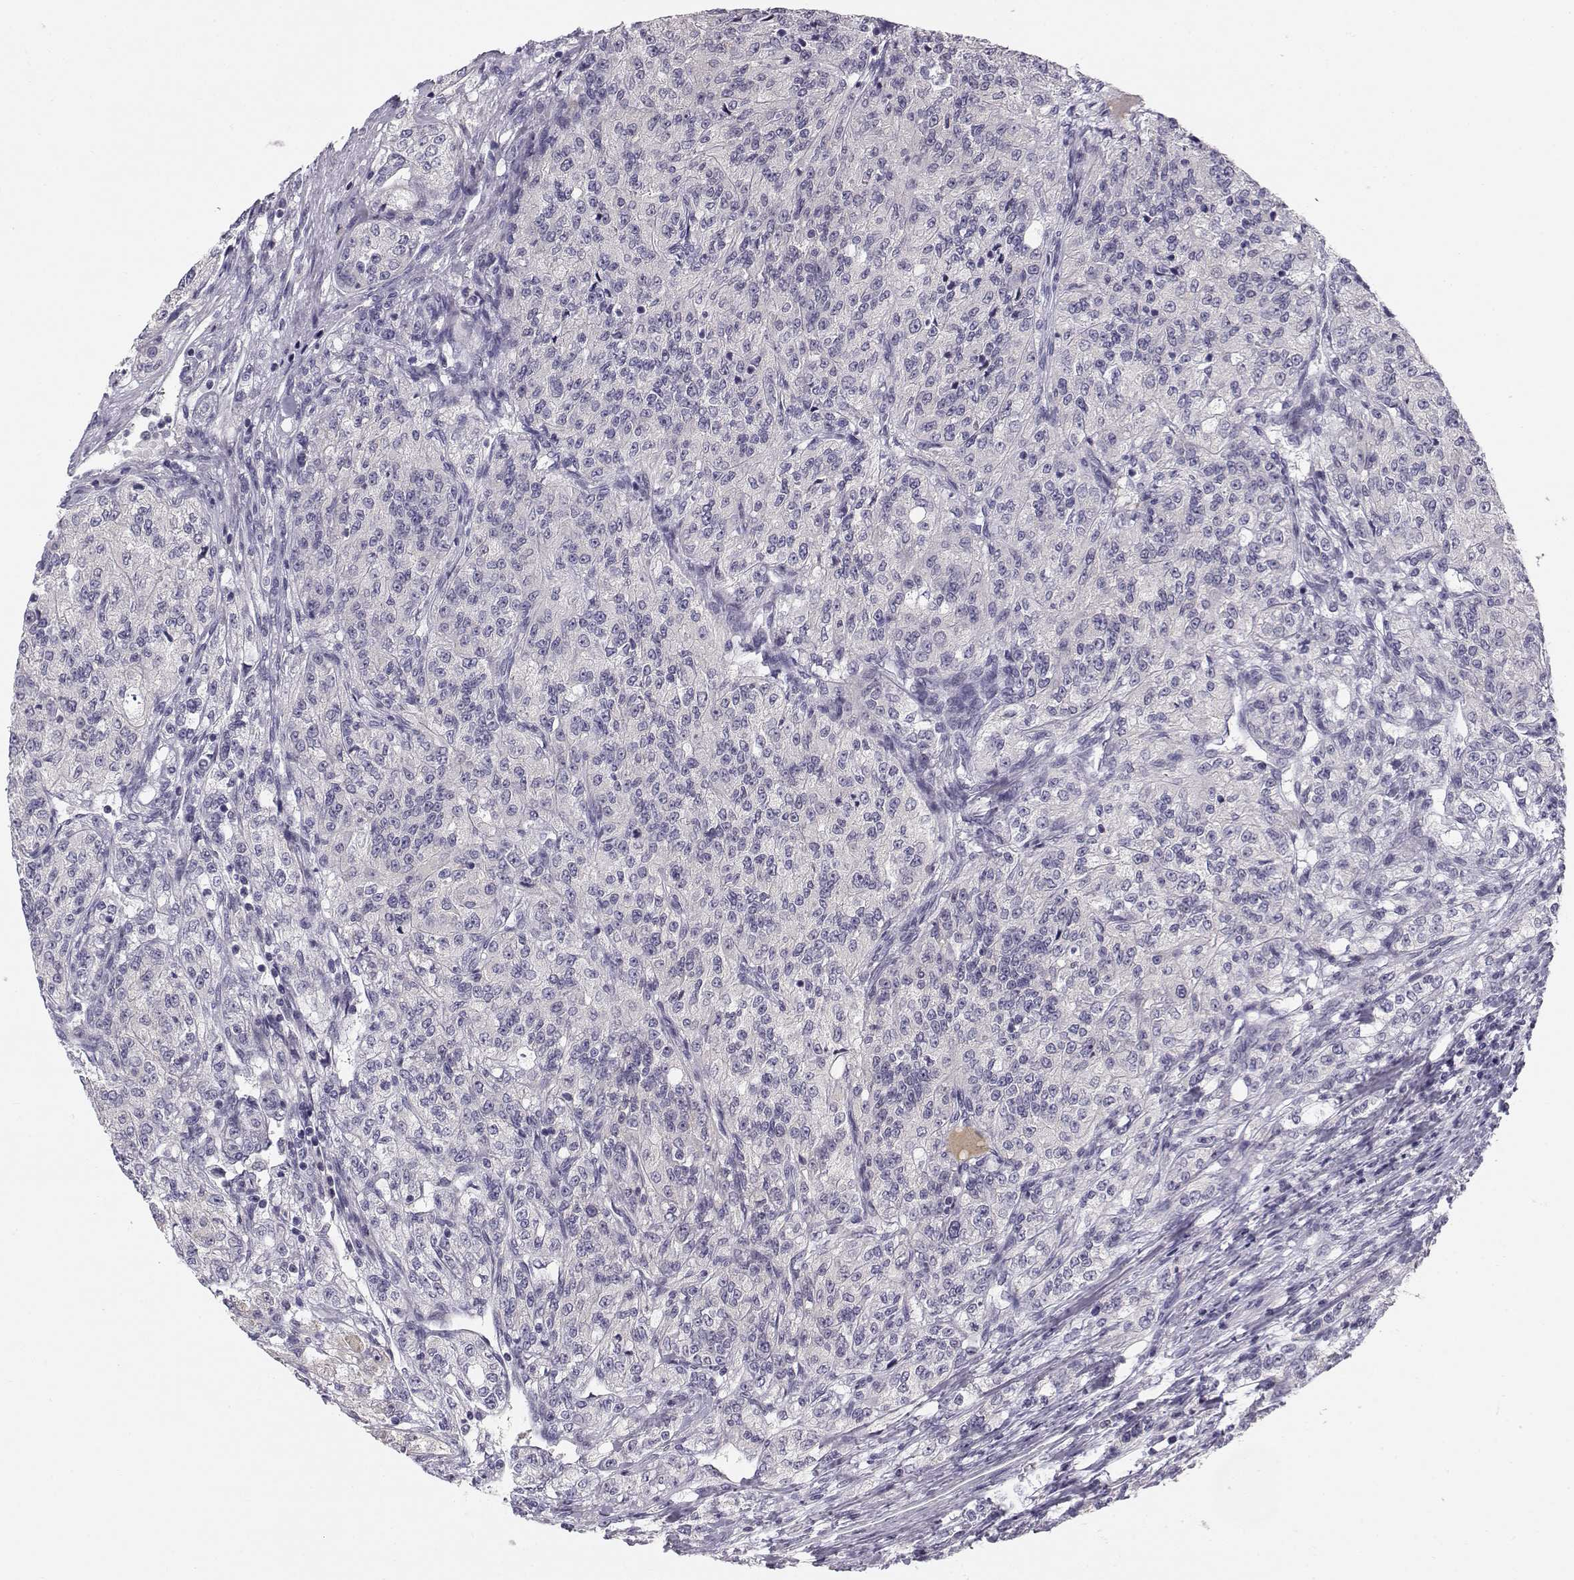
{"staining": {"intensity": "negative", "quantity": "none", "location": "none"}, "tissue": "renal cancer", "cell_type": "Tumor cells", "image_type": "cancer", "snomed": [{"axis": "morphology", "description": "Adenocarcinoma, NOS"}, {"axis": "topography", "description": "Kidney"}], "caption": "A histopathology image of human renal cancer is negative for staining in tumor cells.", "gene": "ACSL6", "patient": {"sex": "female", "age": 63}}